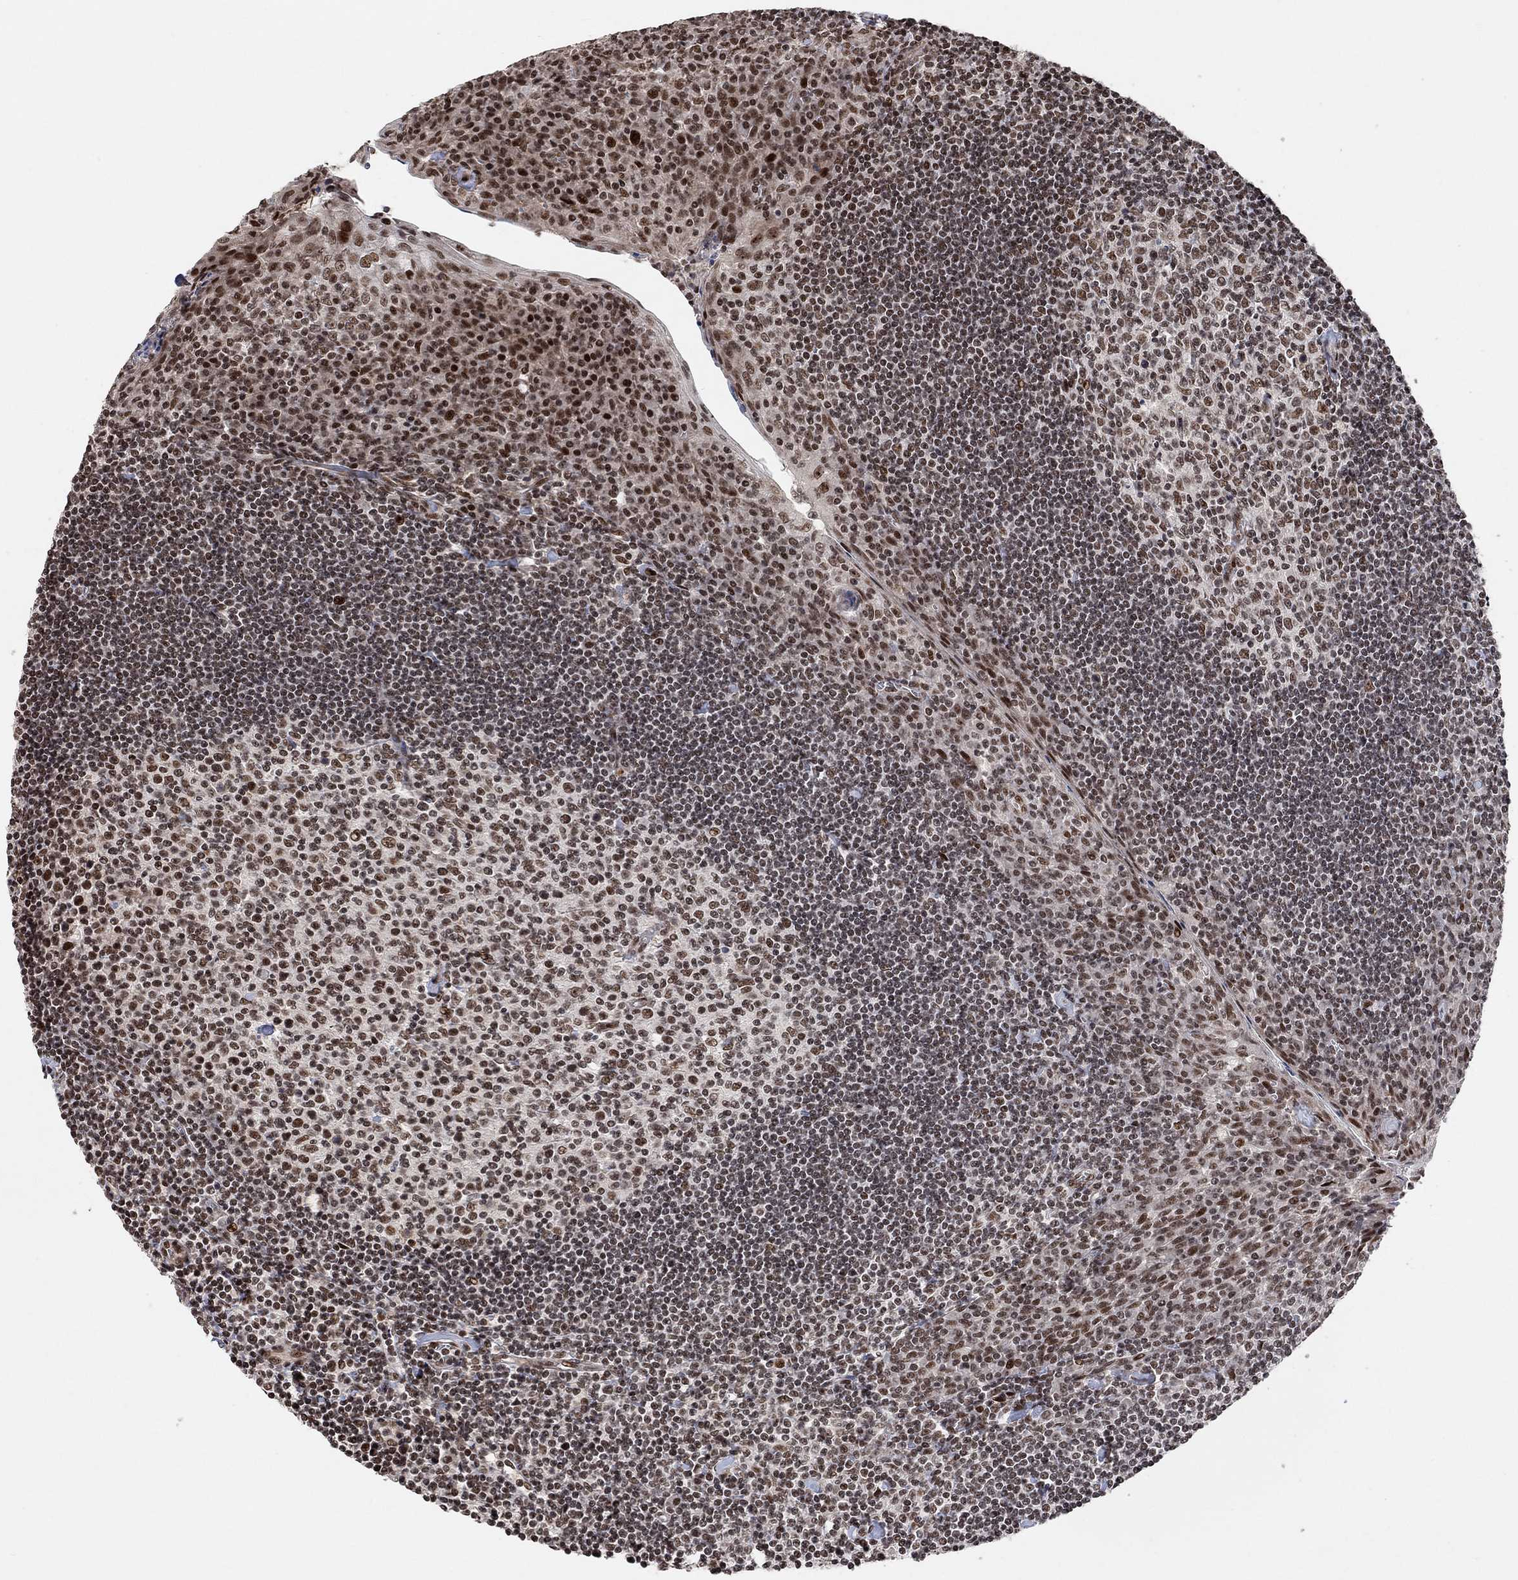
{"staining": {"intensity": "strong", "quantity": "25%-75%", "location": "nuclear"}, "tissue": "tonsil", "cell_type": "Germinal center cells", "image_type": "normal", "snomed": [{"axis": "morphology", "description": "Normal tissue, NOS"}, {"axis": "topography", "description": "Tonsil"}], "caption": "DAB (3,3'-diaminobenzidine) immunohistochemical staining of normal human tonsil exhibits strong nuclear protein positivity in about 25%-75% of germinal center cells. The staining is performed using DAB (3,3'-diaminobenzidine) brown chromogen to label protein expression. The nuclei are counter-stained blue using hematoxylin.", "gene": "E4F1", "patient": {"sex": "female", "age": 12}}